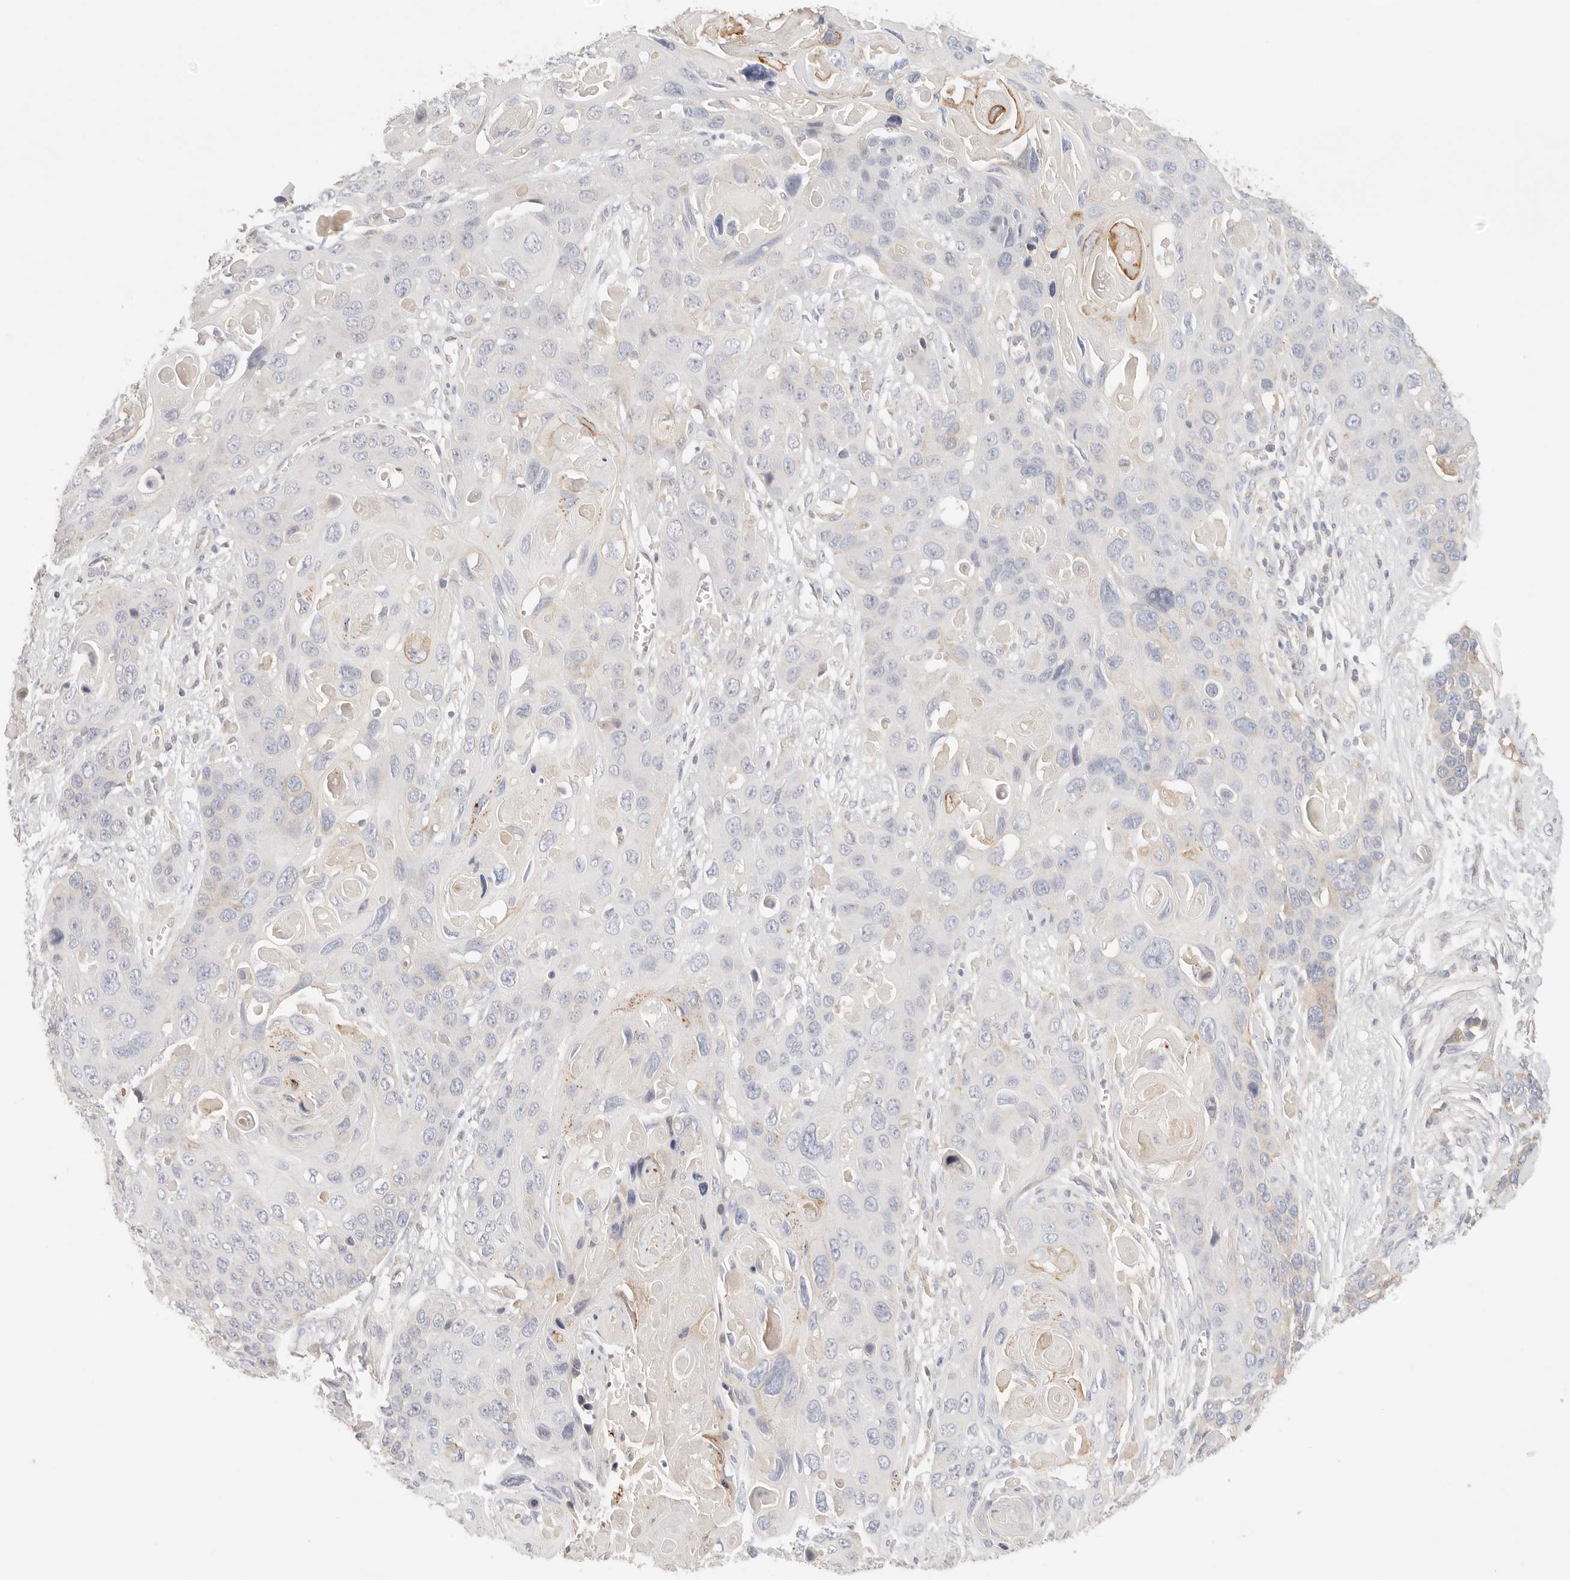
{"staining": {"intensity": "negative", "quantity": "none", "location": "none"}, "tissue": "skin cancer", "cell_type": "Tumor cells", "image_type": "cancer", "snomed": [{"axis": "morphology", "description": "Squamous cell carcinoma, NOS"}, {"axis": "topography", "description": "Skin"}], "caption": "Immunohistochemistry (IHC) micrograph of human skin cancer stained for a protein (brown), which exhibits no expression in tumor cells.", "gene": "CEP120", "patient": {"sex": "male", "age": 55}}